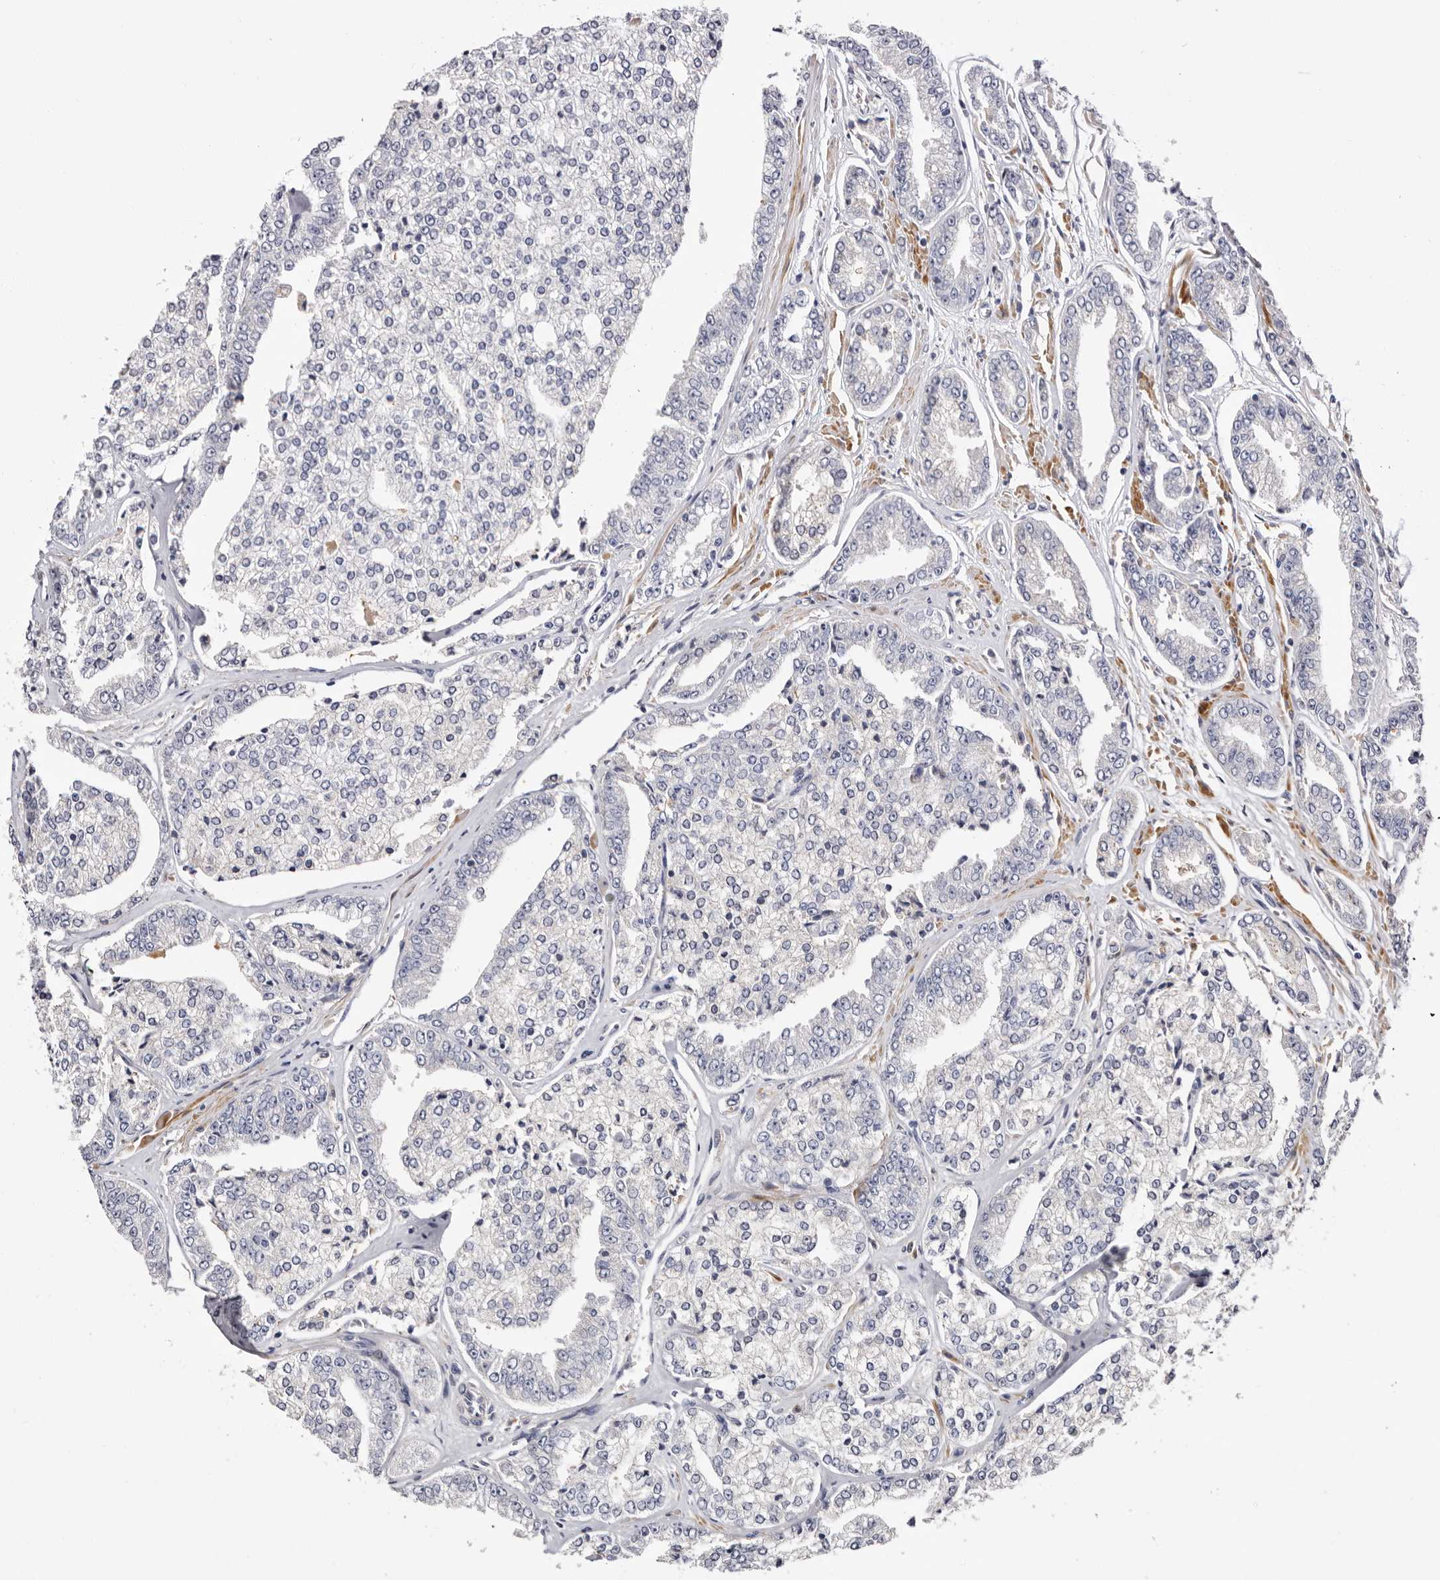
{"staining": {"intensity": "negative", "quantity": "none", "location": "none"}, "tissue": "prostate cancer", "cell_type": "Tumor cells", "image_type": "cancer", "snomed": [{"axis": "morphology", "description": "Adenocarcinoma, High grade"}, {"axis": "topography", "description": "Prostate"}], "caption": "Immunohistochemistry (IHC) image of adenocarcinoma (high-grade) (prostate) stained for a protein (brown), which shows no staining in tumor cells. (DAB immunohistochemistry, high magnification).", "gene": "LMLN", "patient": {"sex": "male", "age": 71}}